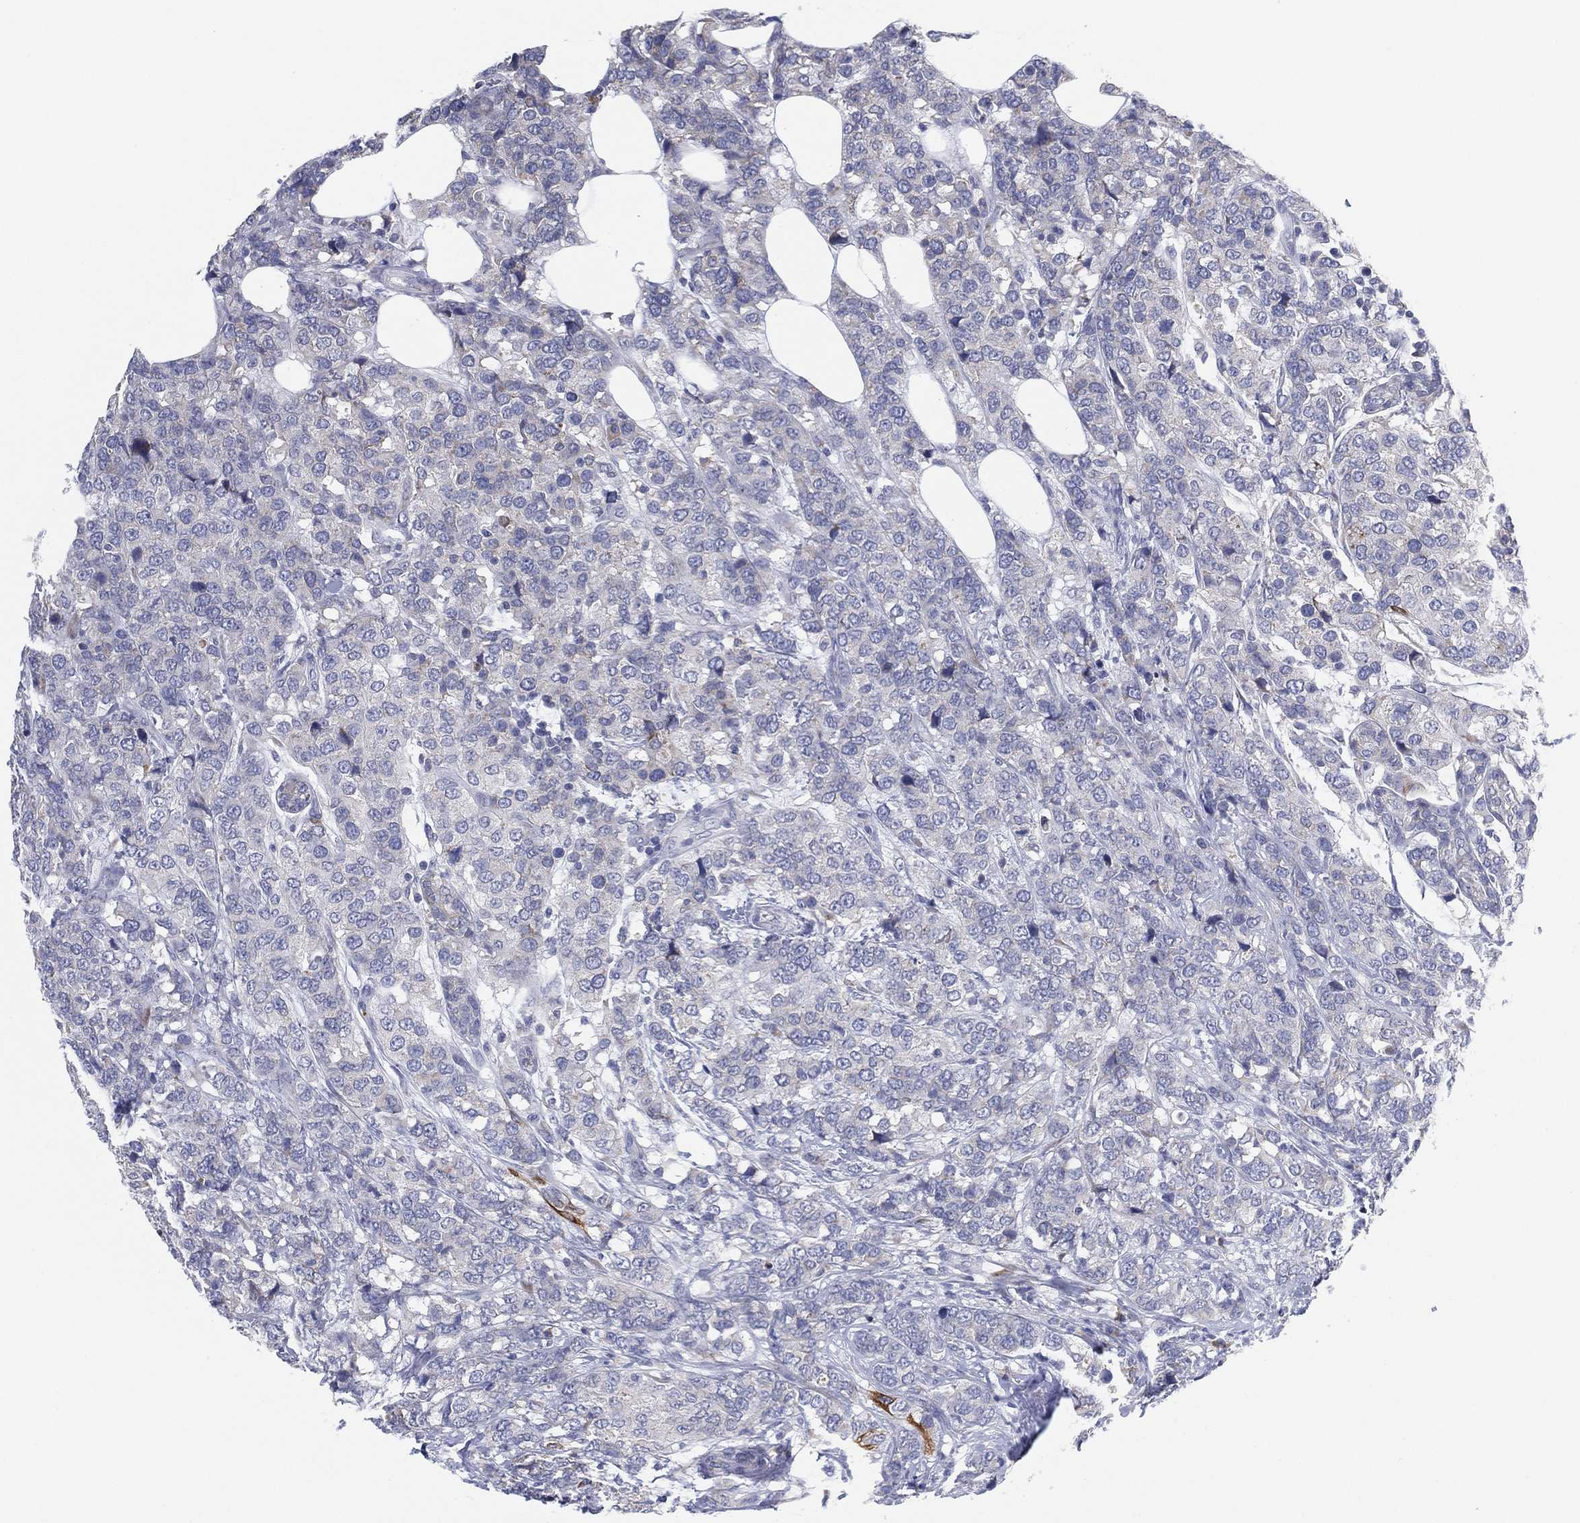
{"staining": {"intensity": "negative", "quantity": "none", "location": "none"}, "tissue": "breast cancer", "cell_type": "Tumor cells", "image_type": "cancer", "snomed": [{"axis": "morphology", "description": "Lobular carcinoma"}, {"axis": "topography", "description": "Breast"}], "caption": "This is a photomicrograph of immunohistochemistry (IHC) staining of breast cancer, which shows no positivity in tumor cells. (DAB immunohistochemistry (IHC) with hematoxylin counter stain).", "gene": "TMEM40", "patient": {"sex": "female", "age": 59}}